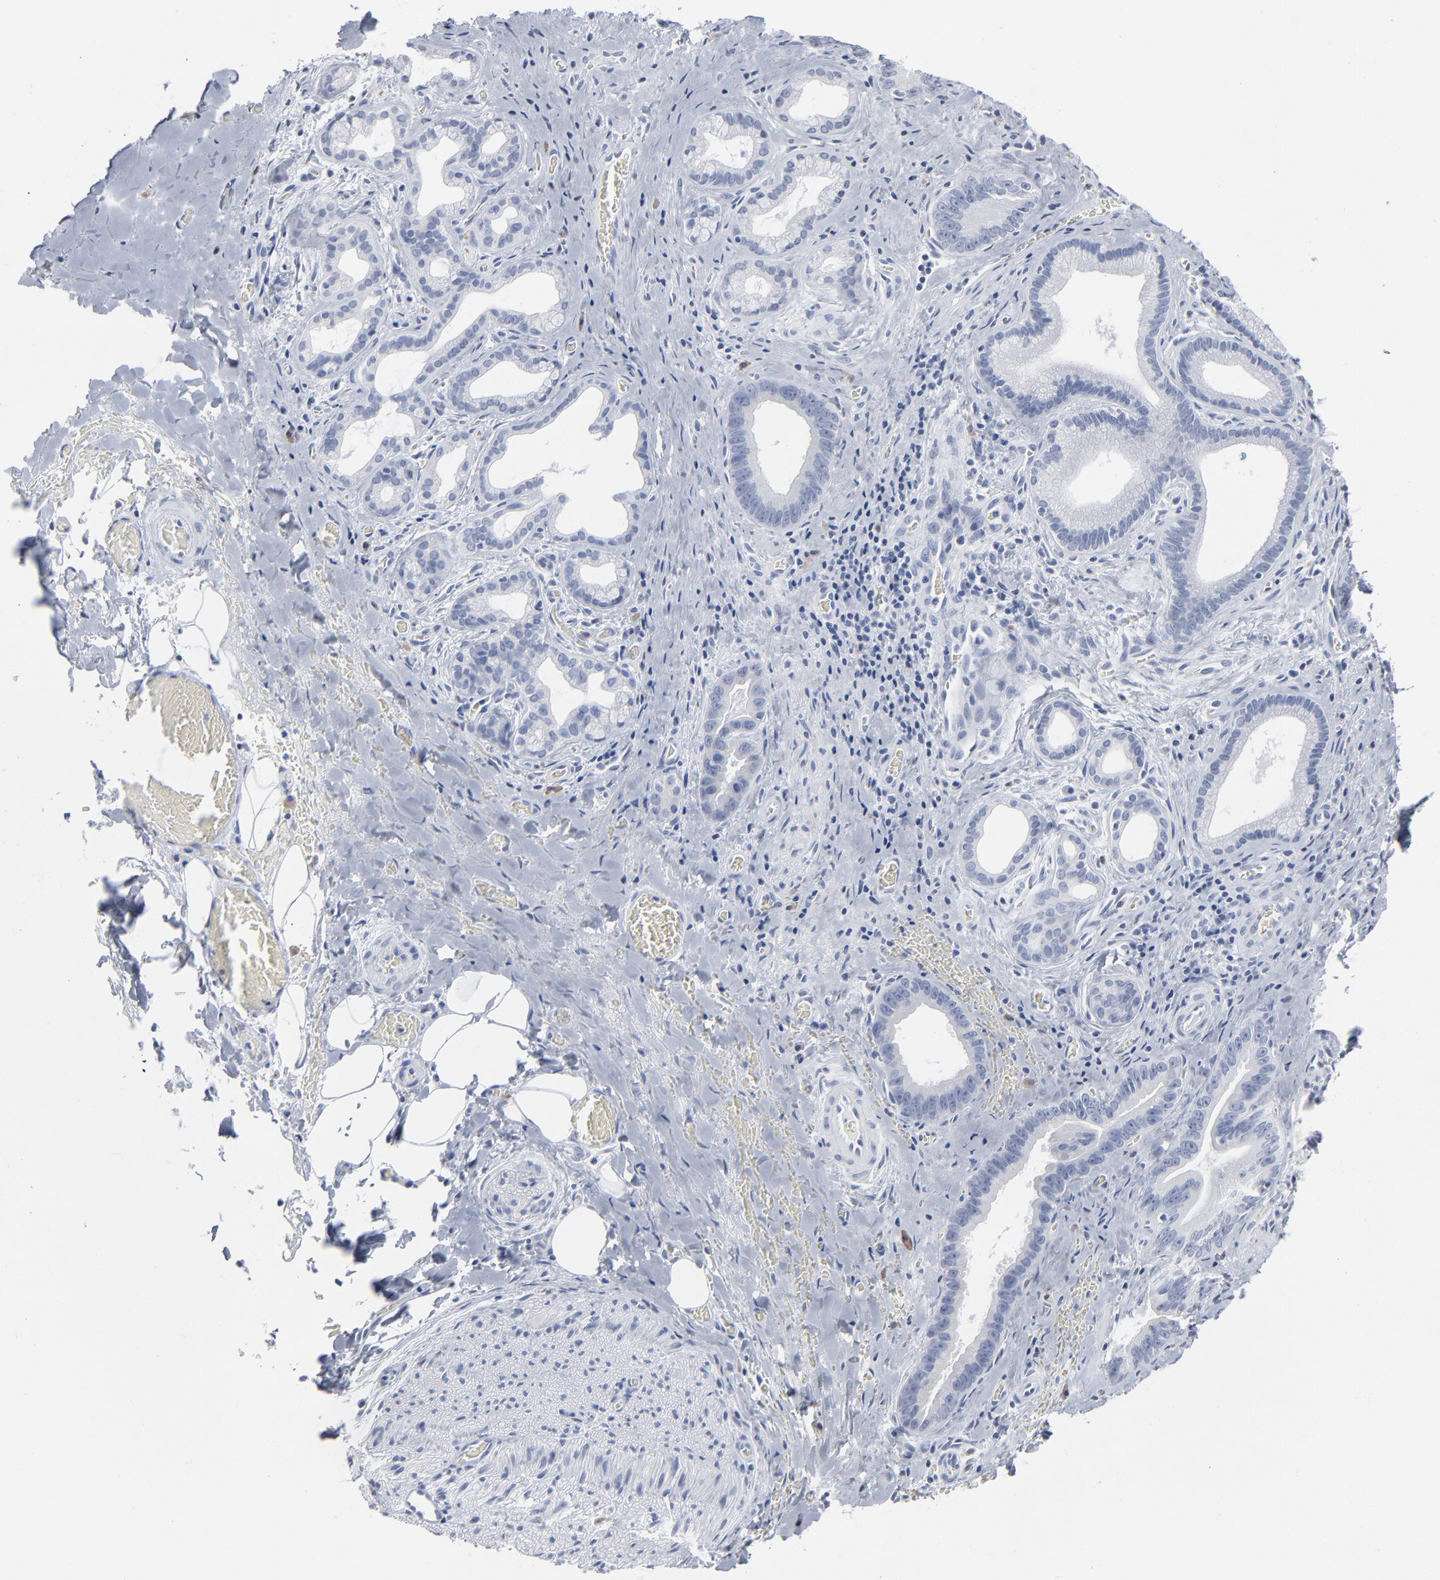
{"staining": {"intensity": "negative", "quantity": "none", "location": "none"}, "tissue": "liver cancer", "cell_type": "Tumor cells", "image_type": "cancer", "snomed": [{"axis": "morphology", "description": "Cholangiocarcinoma"}, {"axis": "topography", "description": "Liver"}], "caption": "The IHC micrograph has no significant expression in tumor cells of liver cancer (cholangiocarcinoma) tissue.", "gene": "PAGE1", "patient": {"sex": "female", "age": 55}}